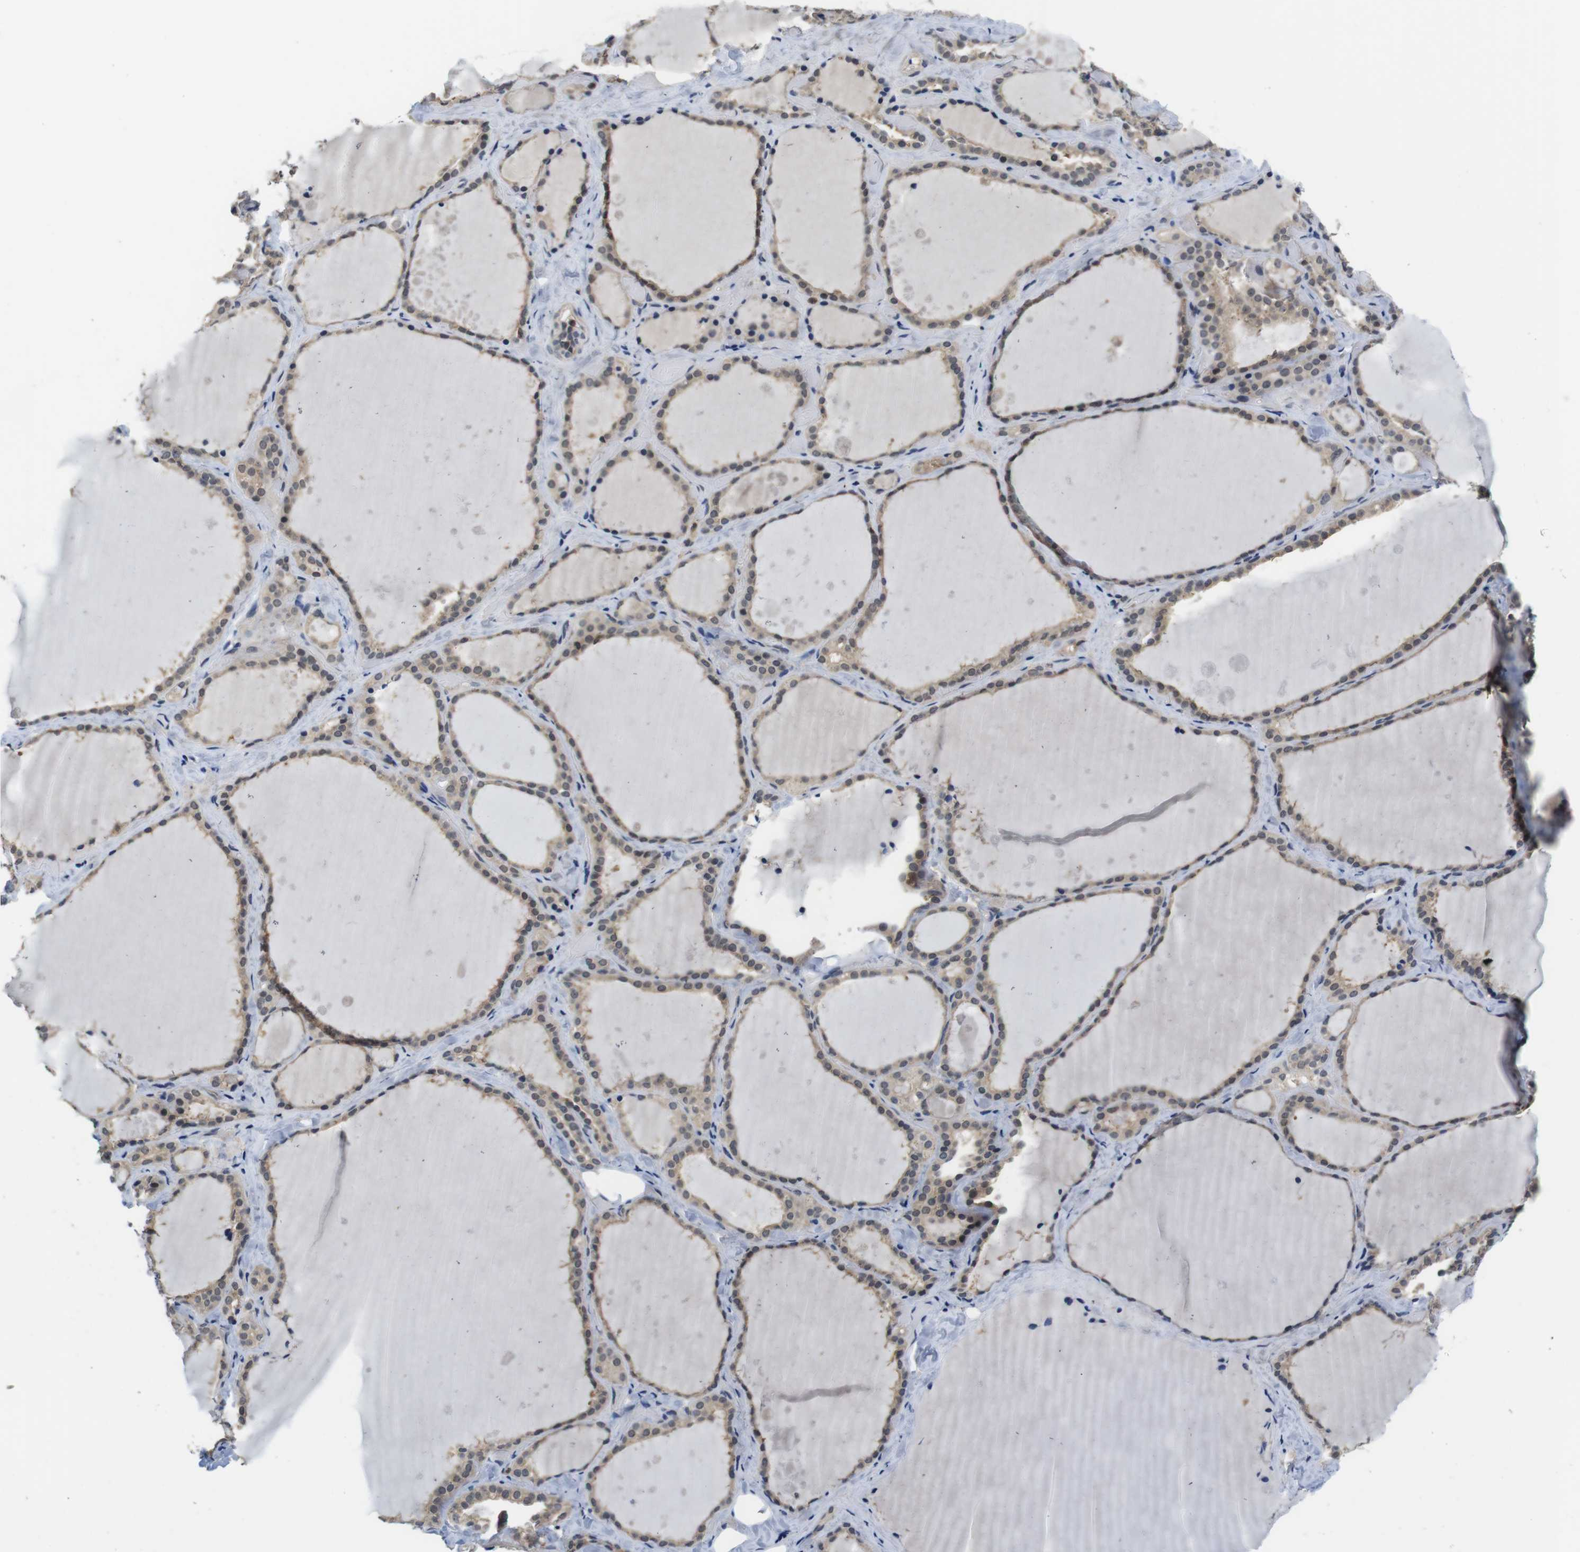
{"staining": {"intensity": "weak", "quantity": ">75%", "location": "cytoplasmic/membranous"}, "tissue": "thyroid gland", "cell_type": "Glandular cells", "image_type": "normal", "snomed": [{"axis": "morphology", "description": "Normal tissue, NOS"}, {"axis": "topography", "description": "Thyroid gland"}], "caption": "Immunohistochemistry (DAB) staining of normal thyroid gland displays weak cytoplasmic/membranous protein positivity in about >75% of glandular cells. Nuclei are stained in blue.", "gene": "FADD", "patient": {"sex": "female", "age": 44}}